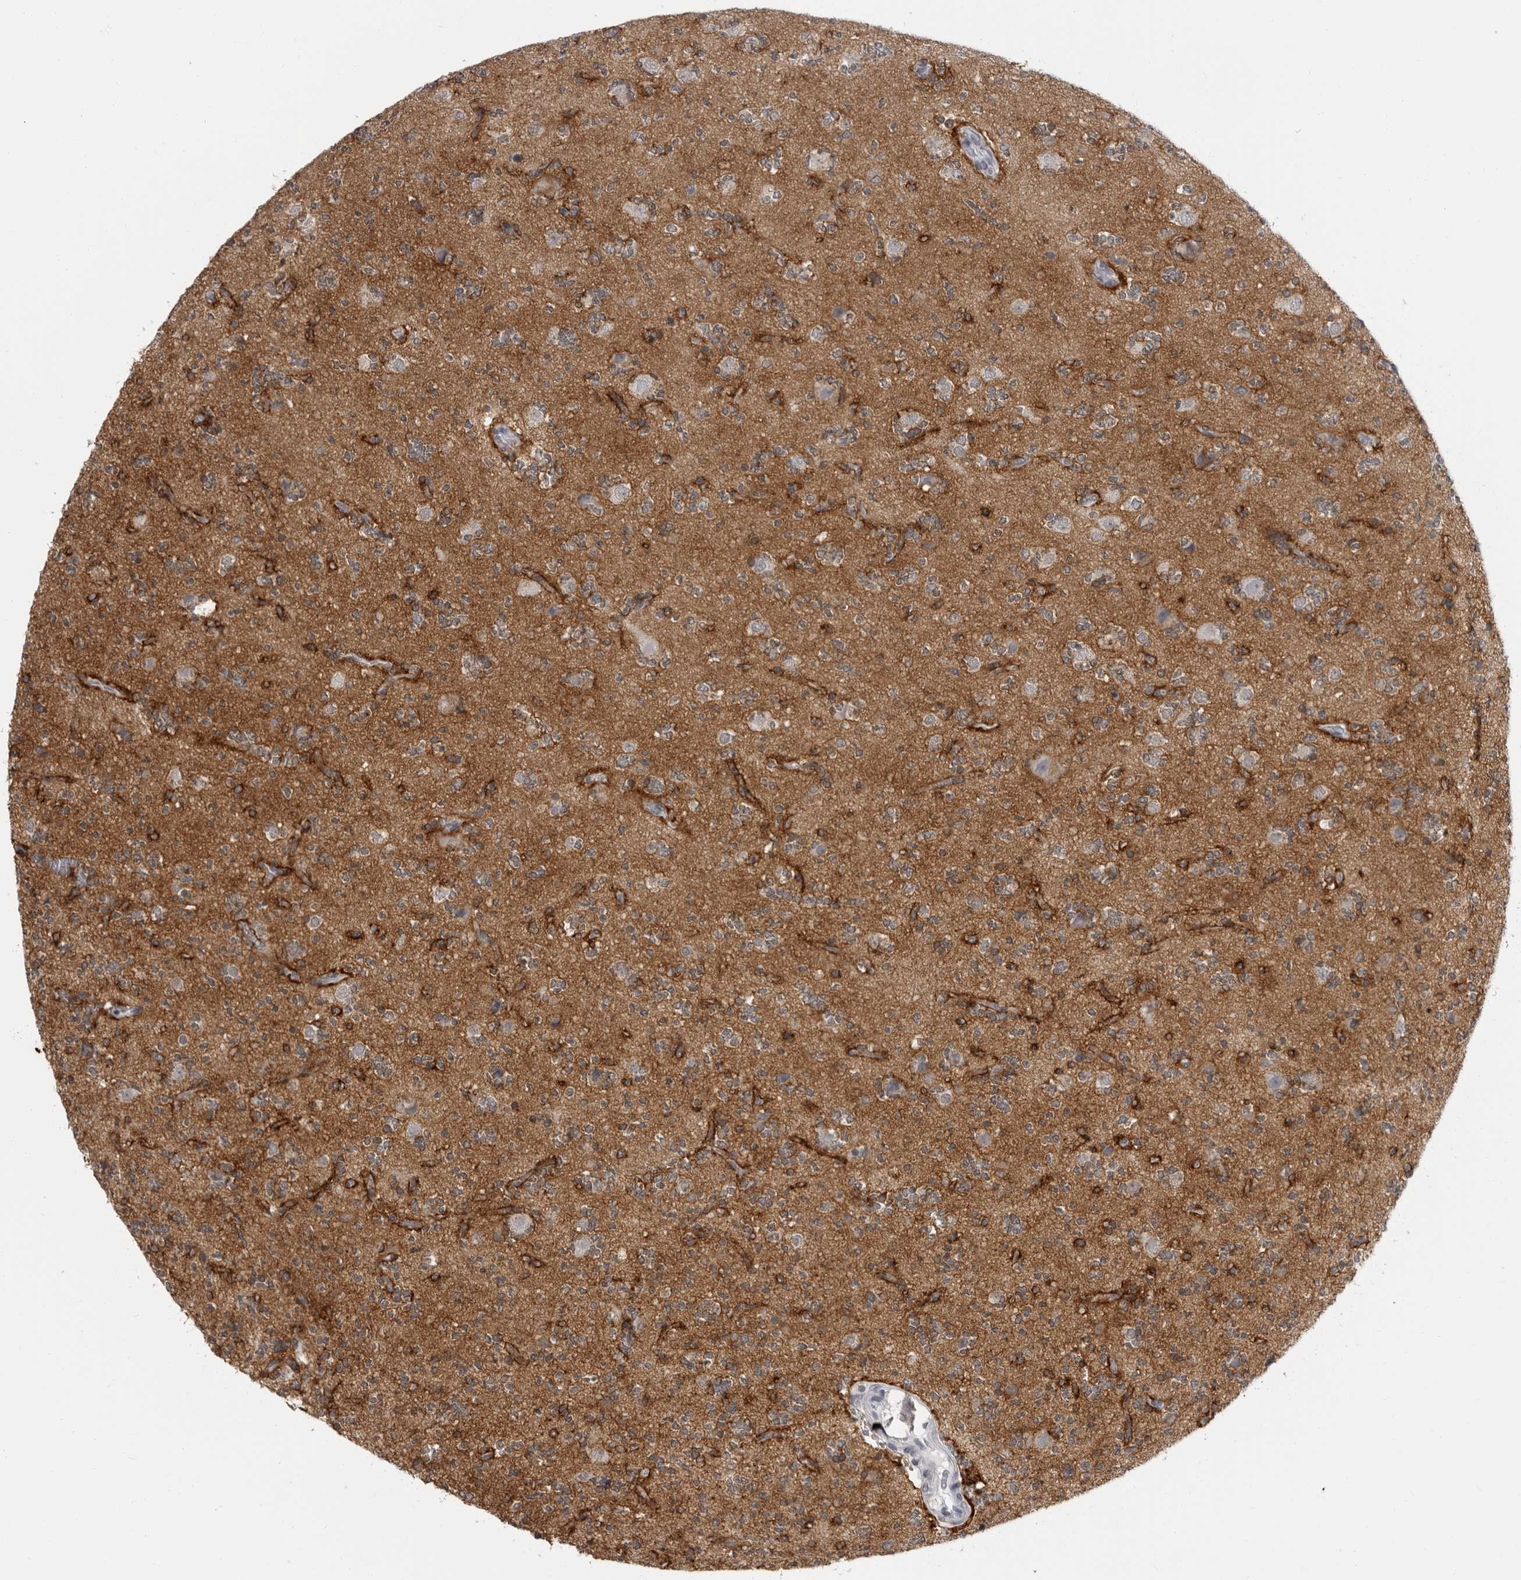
{"staining": {"intensity": "negative", "quantity": "none", "location": "none"}, "tissue": "glioma", "cell_type": "Tumor cells", "image_type": "cancer", "snomed": [{"axis": "morphology", "description": "Glioma, malignant, High grade"}, {"axis": "topography", "description": "Brain"}], "caption": "This photomicrograph is of glioma stained with immunohistochemistry to label a protein in brown with the nuclei are counter-stained blue. There is no positivity in tumor cells.", "gene": "HEPACAM", "patient": {"sex": "female", "age": 62}}